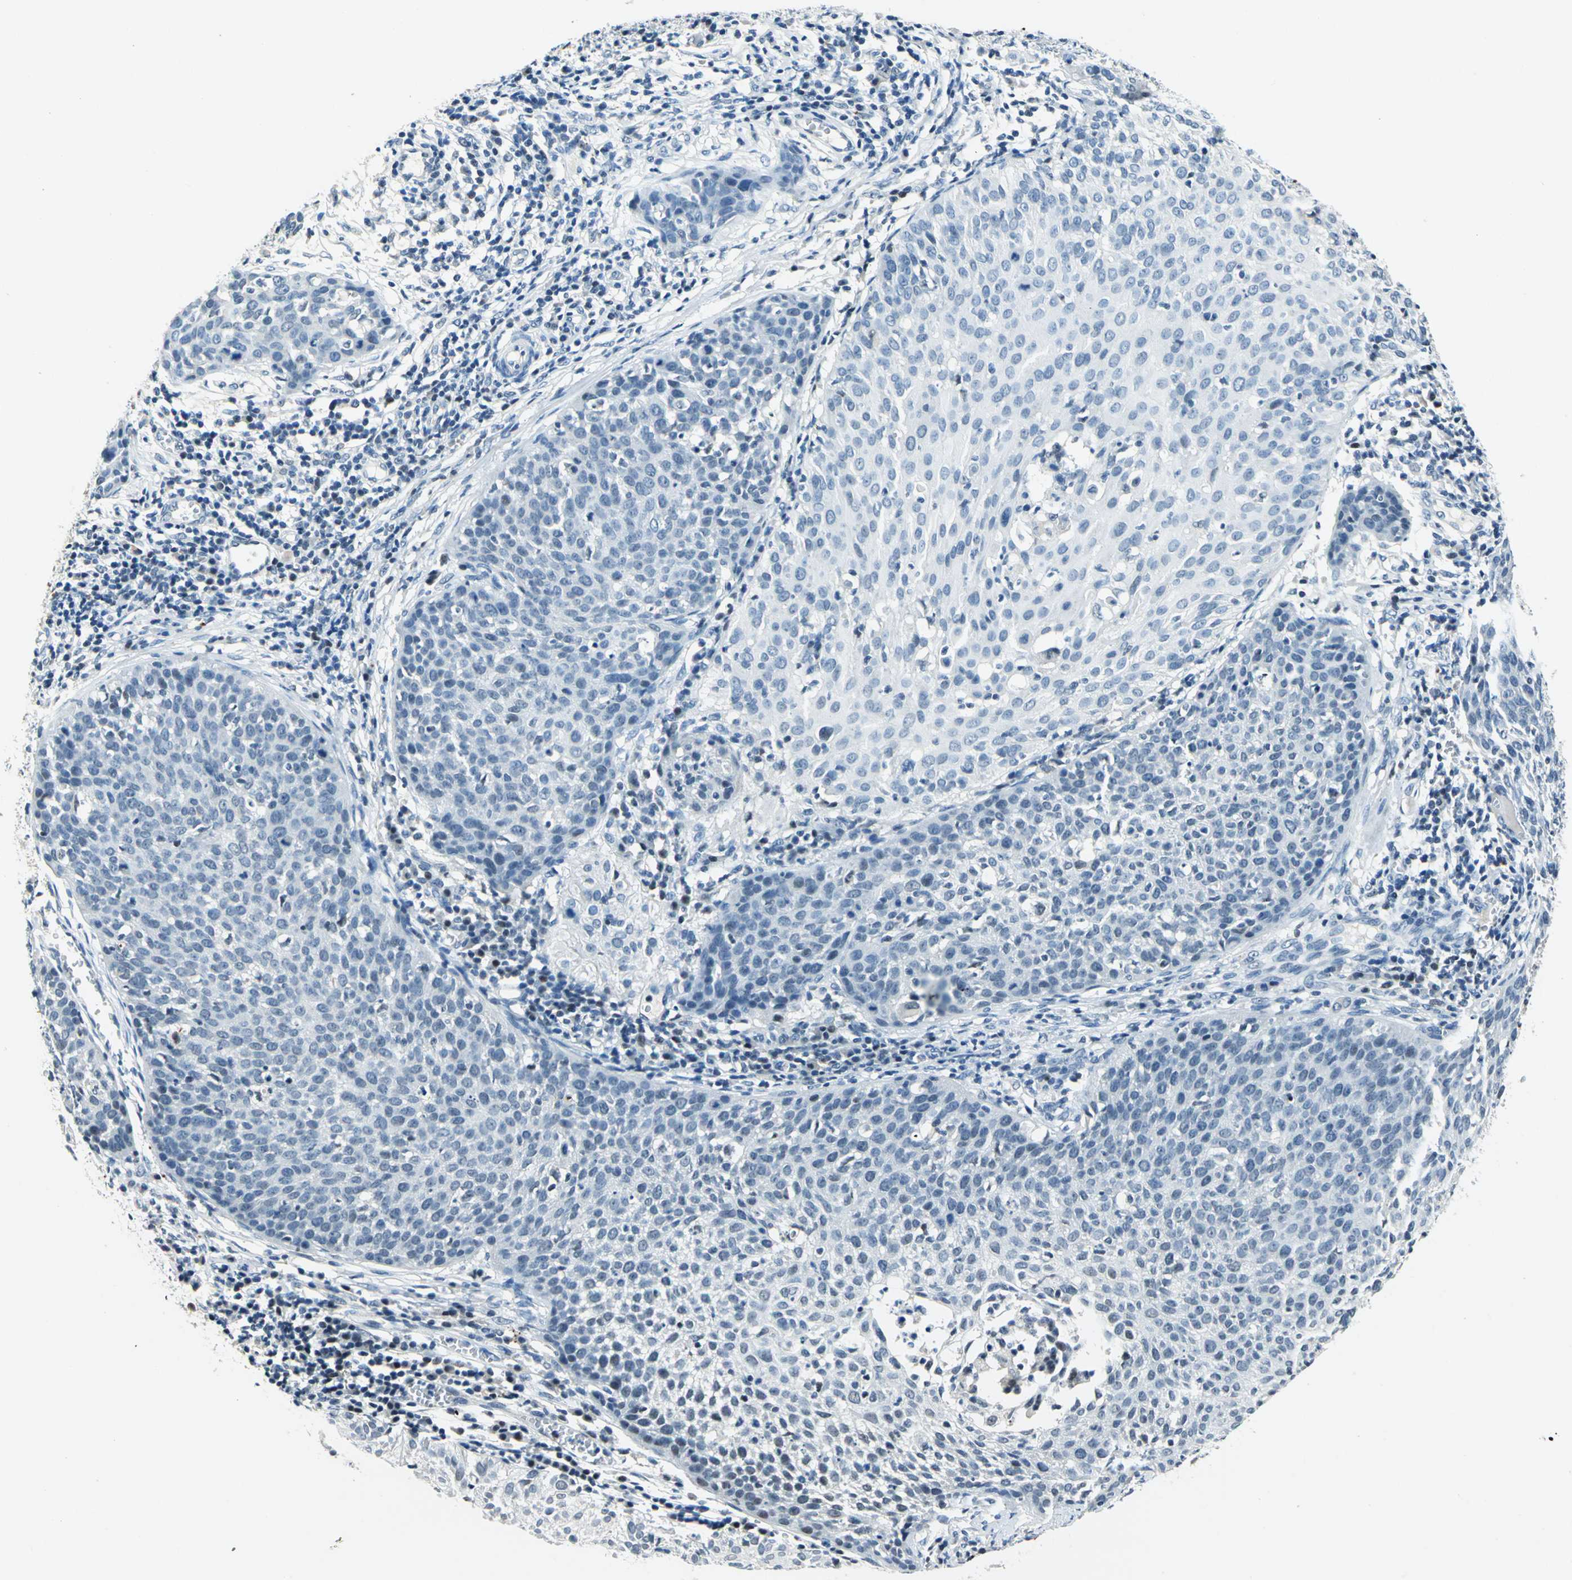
{"staining": {"intensity": "negative", "quantity": "none", "location": "none"}, "tissue": "cervical cancer", "cell_type": "Tumor cells", "image_type": "cancer", "snomed": [{"axis": "morphology", "description": "Squamous cell carcinoma, NOS"}, {"axis": "topography", "description": "Cervix"}], "caption": "This is an immunohistochemistry image of human squamous cell carcinoma (cervical). There is no positivity in tumor cells.", "gene": "RAD17", "patient": {"sex": "female", "age": 38}}